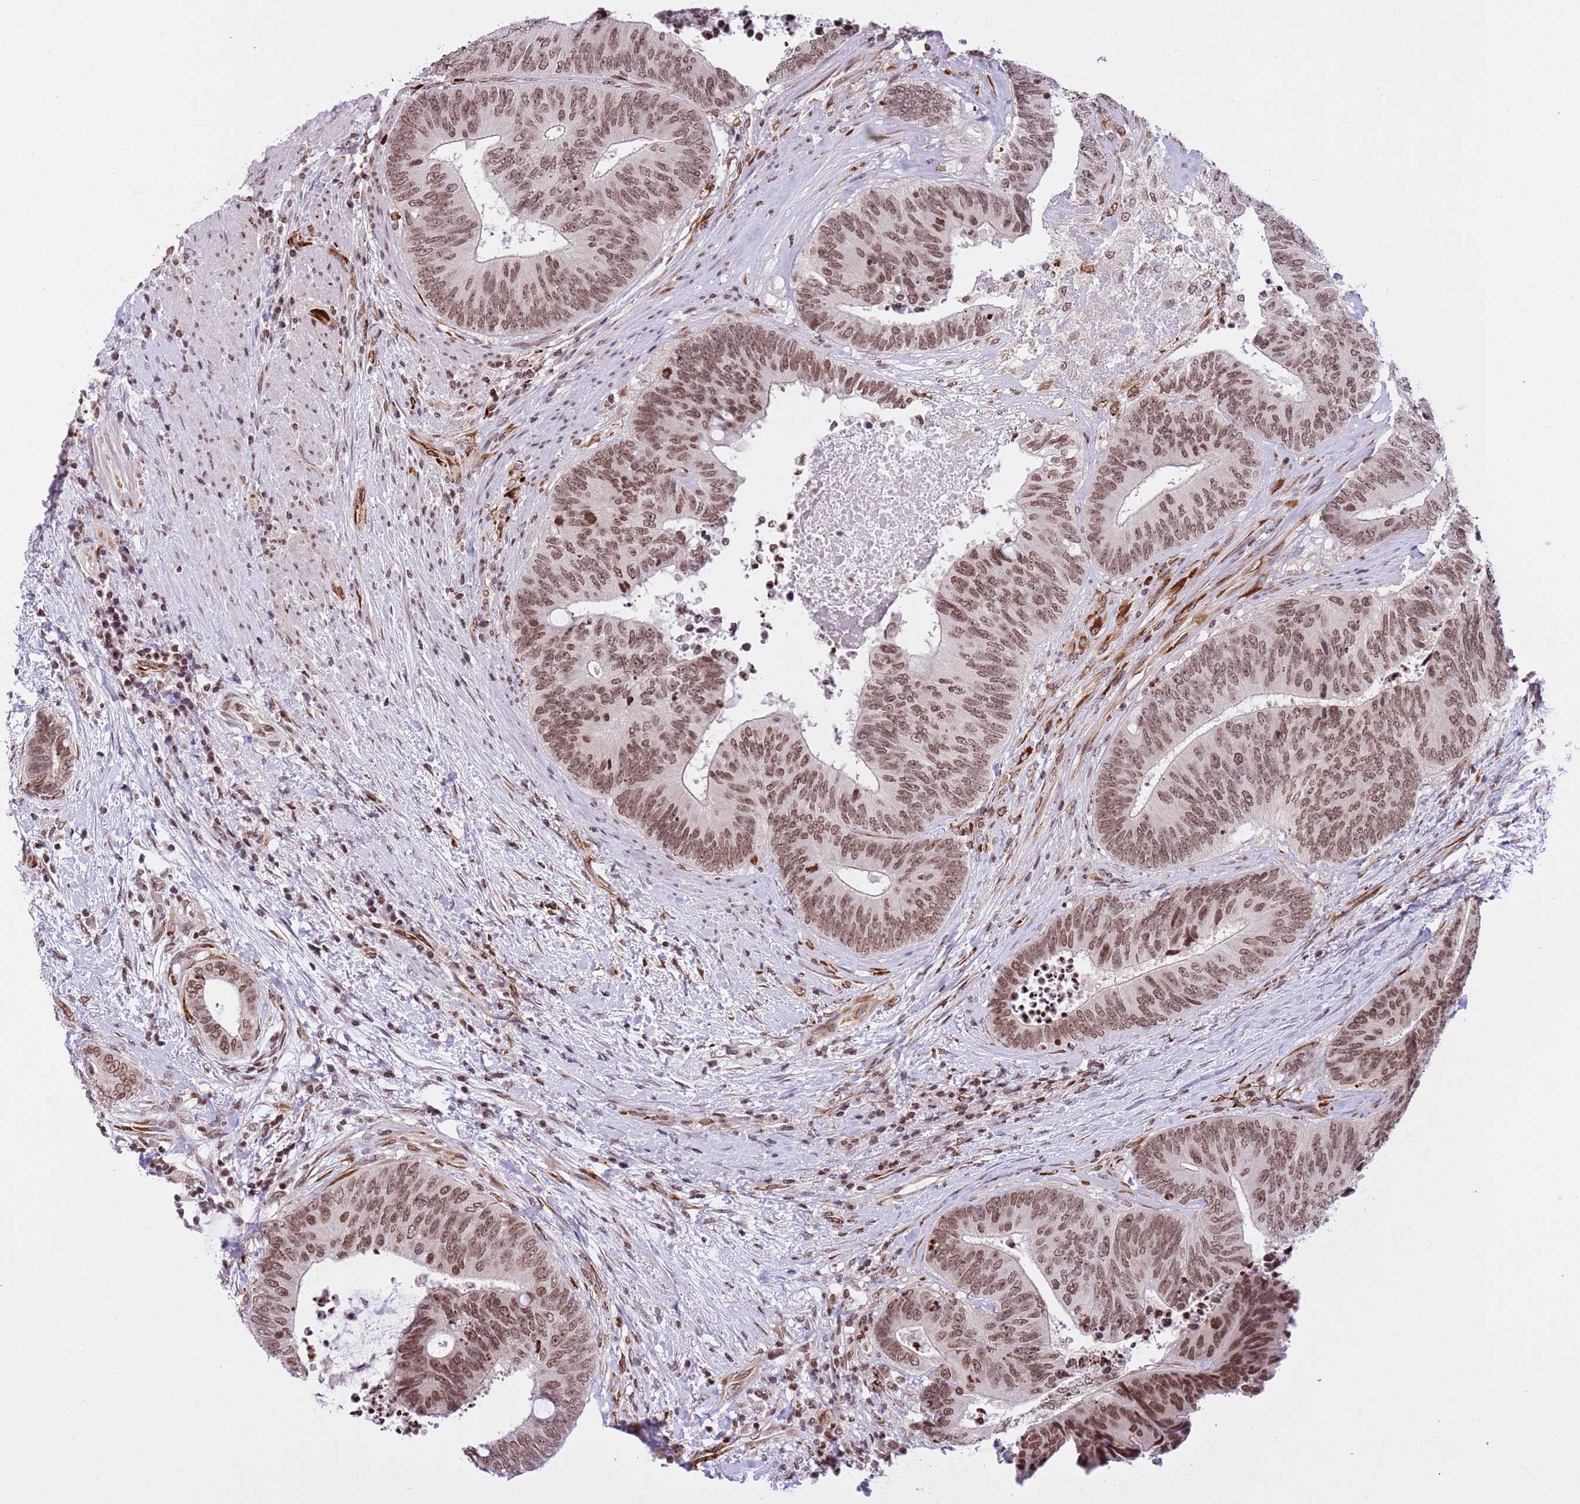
{"staining": {"intensity": "moderate", "quantity": ">75%", "location": "nuclear"}, "tissue": "colorectal cancer", "cell_type": "Tumor cells", "image_type": "cancer", "snomed": [{"axis": "morphology", "description": "Adenocarcinoma, NOS"}, {"axis": "topography", "description": "Rectum"}], "caption": "Immunohistochemical staining of human colorectal cancer (adenocarcinoma) shows medium levels of moderate nuclear protein positivity in about >75% of tumor cells.", "gene": "NRIP1", "patient": {"sex": "male", "age": 72}}